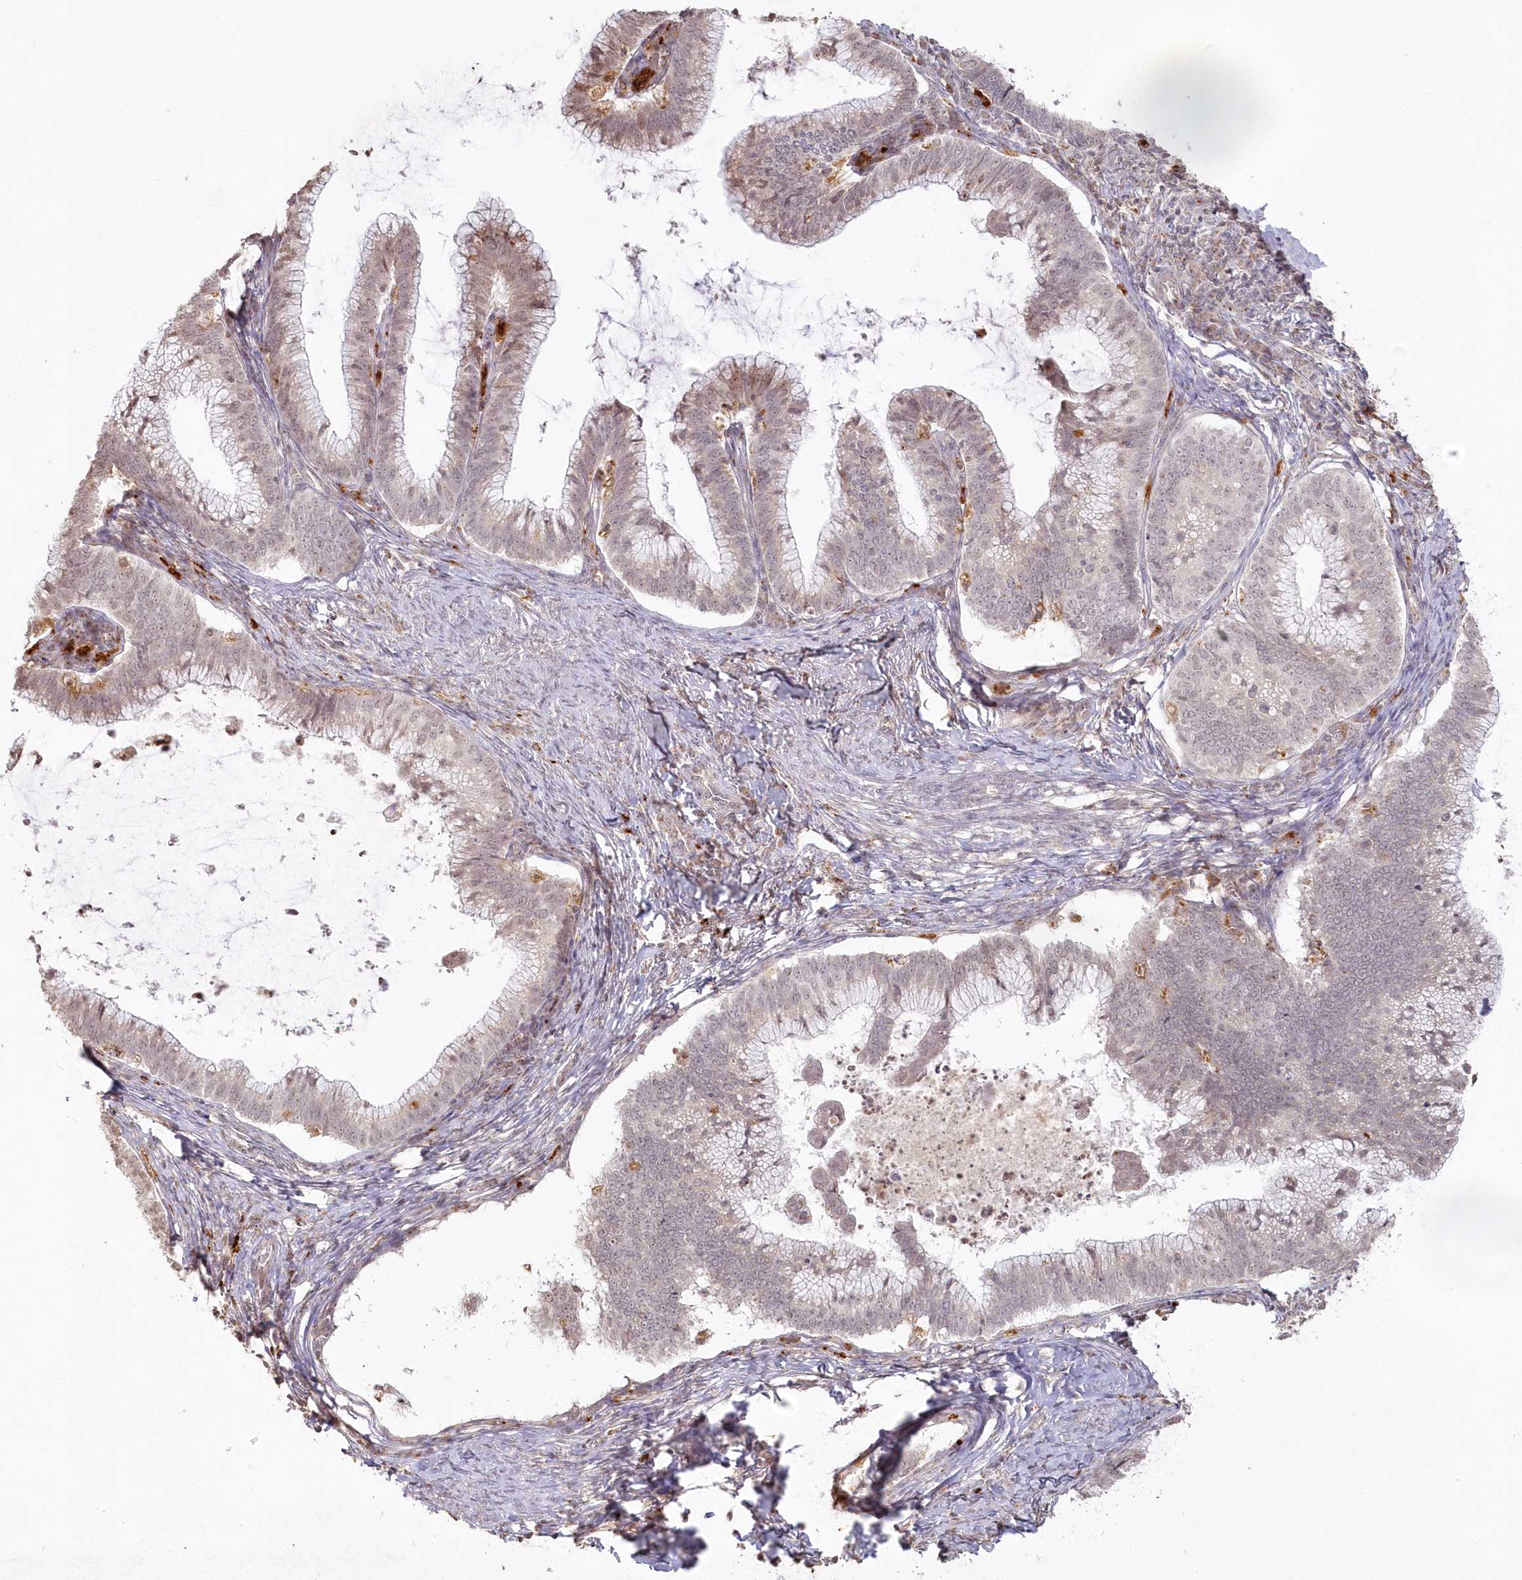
{"staining": {"intensity": "weak", "quantity": "25%-75%", "location": "cytoplasmic/membranous"}, "tissue": "cervical cancer", "cell_type": "Tumor cells", "image_type": "cancer", "snomed": [{"axis": "morphology", "description": "Adenocarcinoma, NOS"}, {"axis": "topography", "description": "Cervix"}], "caption": "Immunohistochemical staining of human cervical adenocarcinoma demonstrates weak cytoplasmic/membranous protein expression in about 25%-75% of tumor cells. Using DAB (brown) and hematoxylin (blue) stains, captured at high magnification using brightfield microscopy.", "gene": "ARSB", "patient": {"sex": "female", "age": 36}}